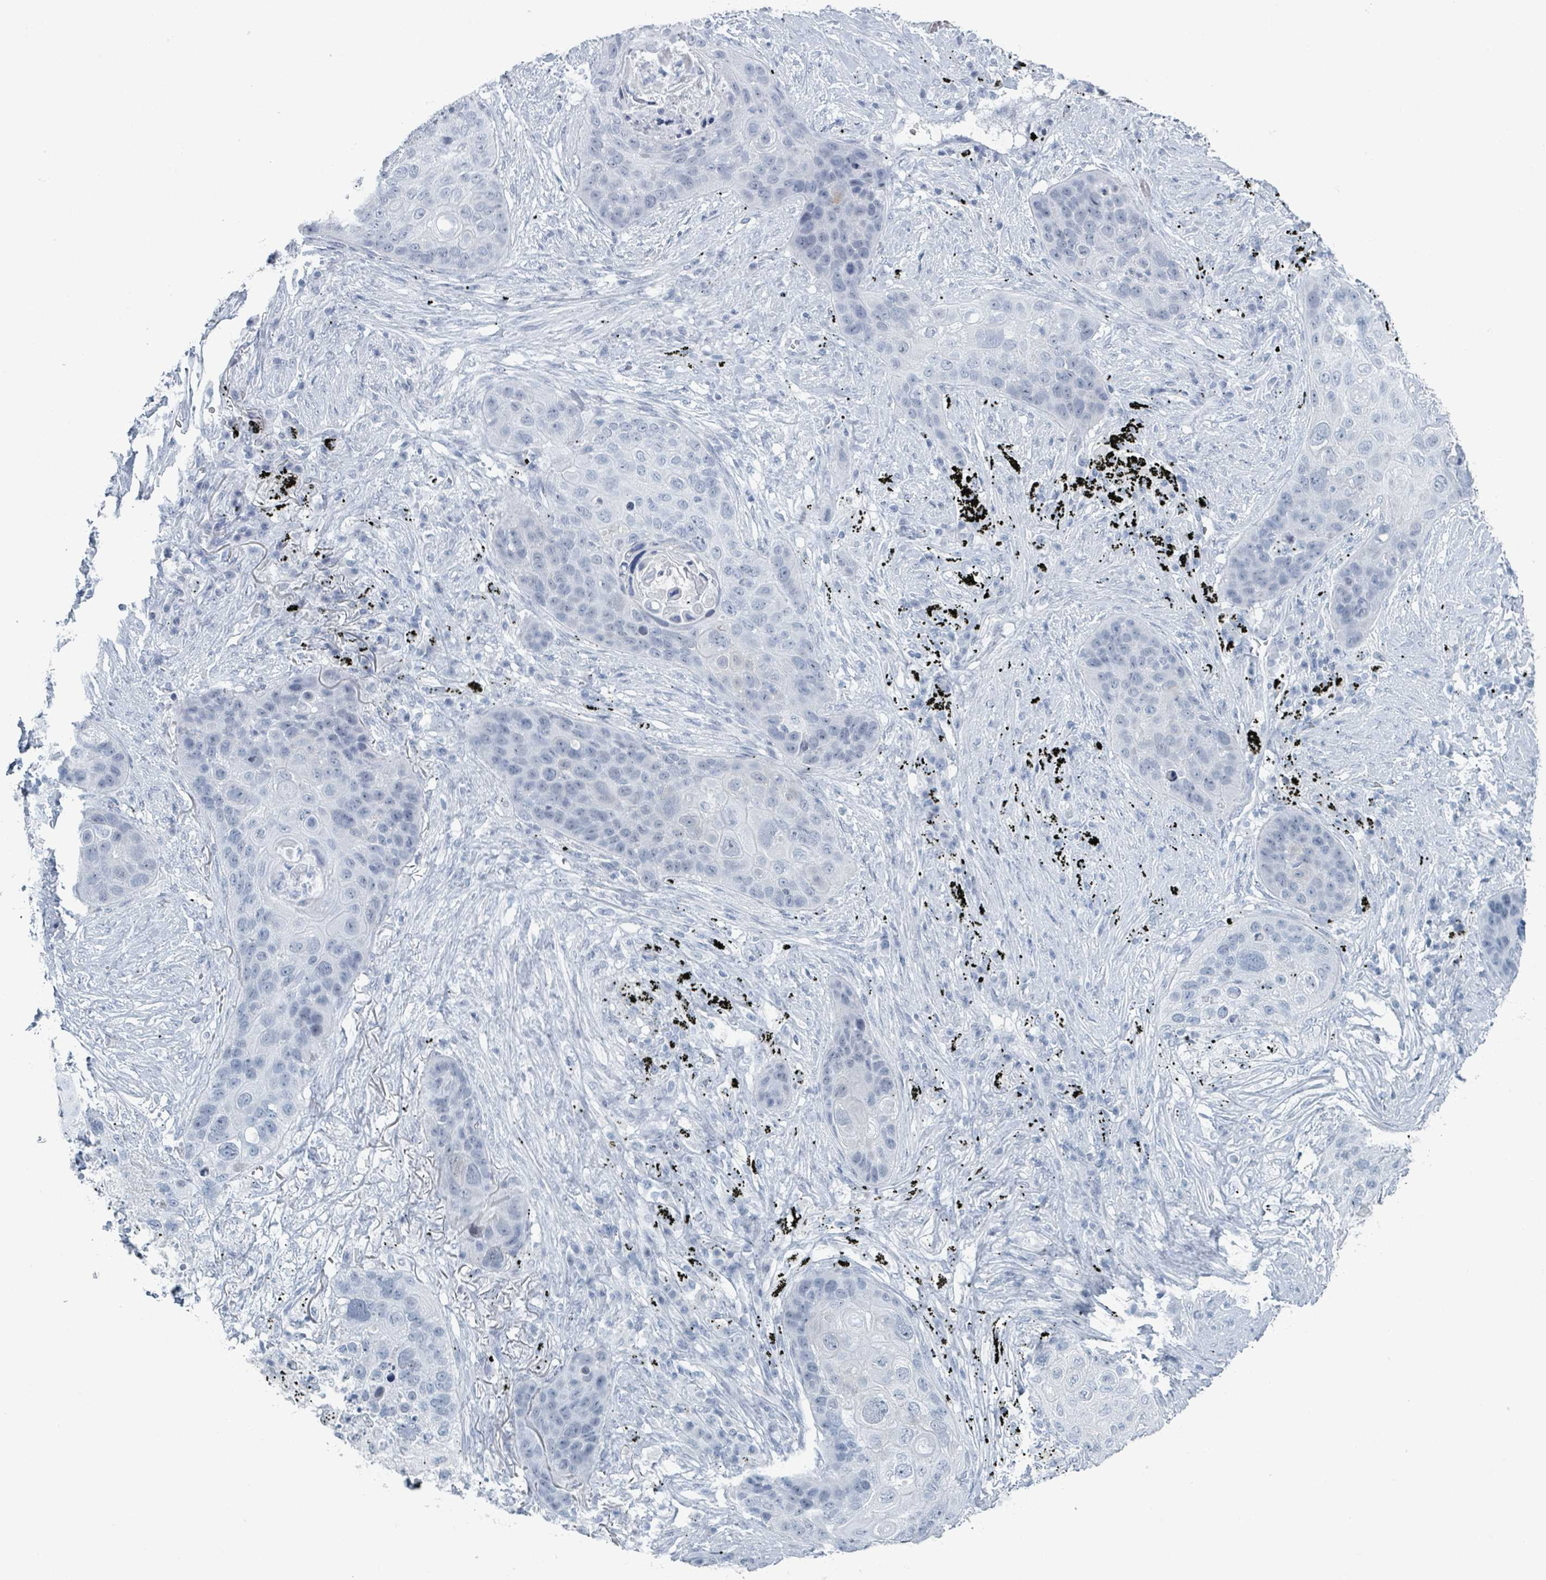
{"staining": {"intensity": "negative", "quantity": "none", "location": "none"}, "tissue": "lung cancer", "cell_type": "Tumor cells", "image_type": "cancer", "snomed": [{"axis": "morphology", "description": "Squamous cell carcinoma, NOS"}, {"axis": "topography", "description": "Lung"}], "caption": "The histopathology image reveals no staining of tumor cells in squamous cell carcinoma (lung).", "gene": "GPR15LG", "patient": {"sex": "female", "age": 63}}